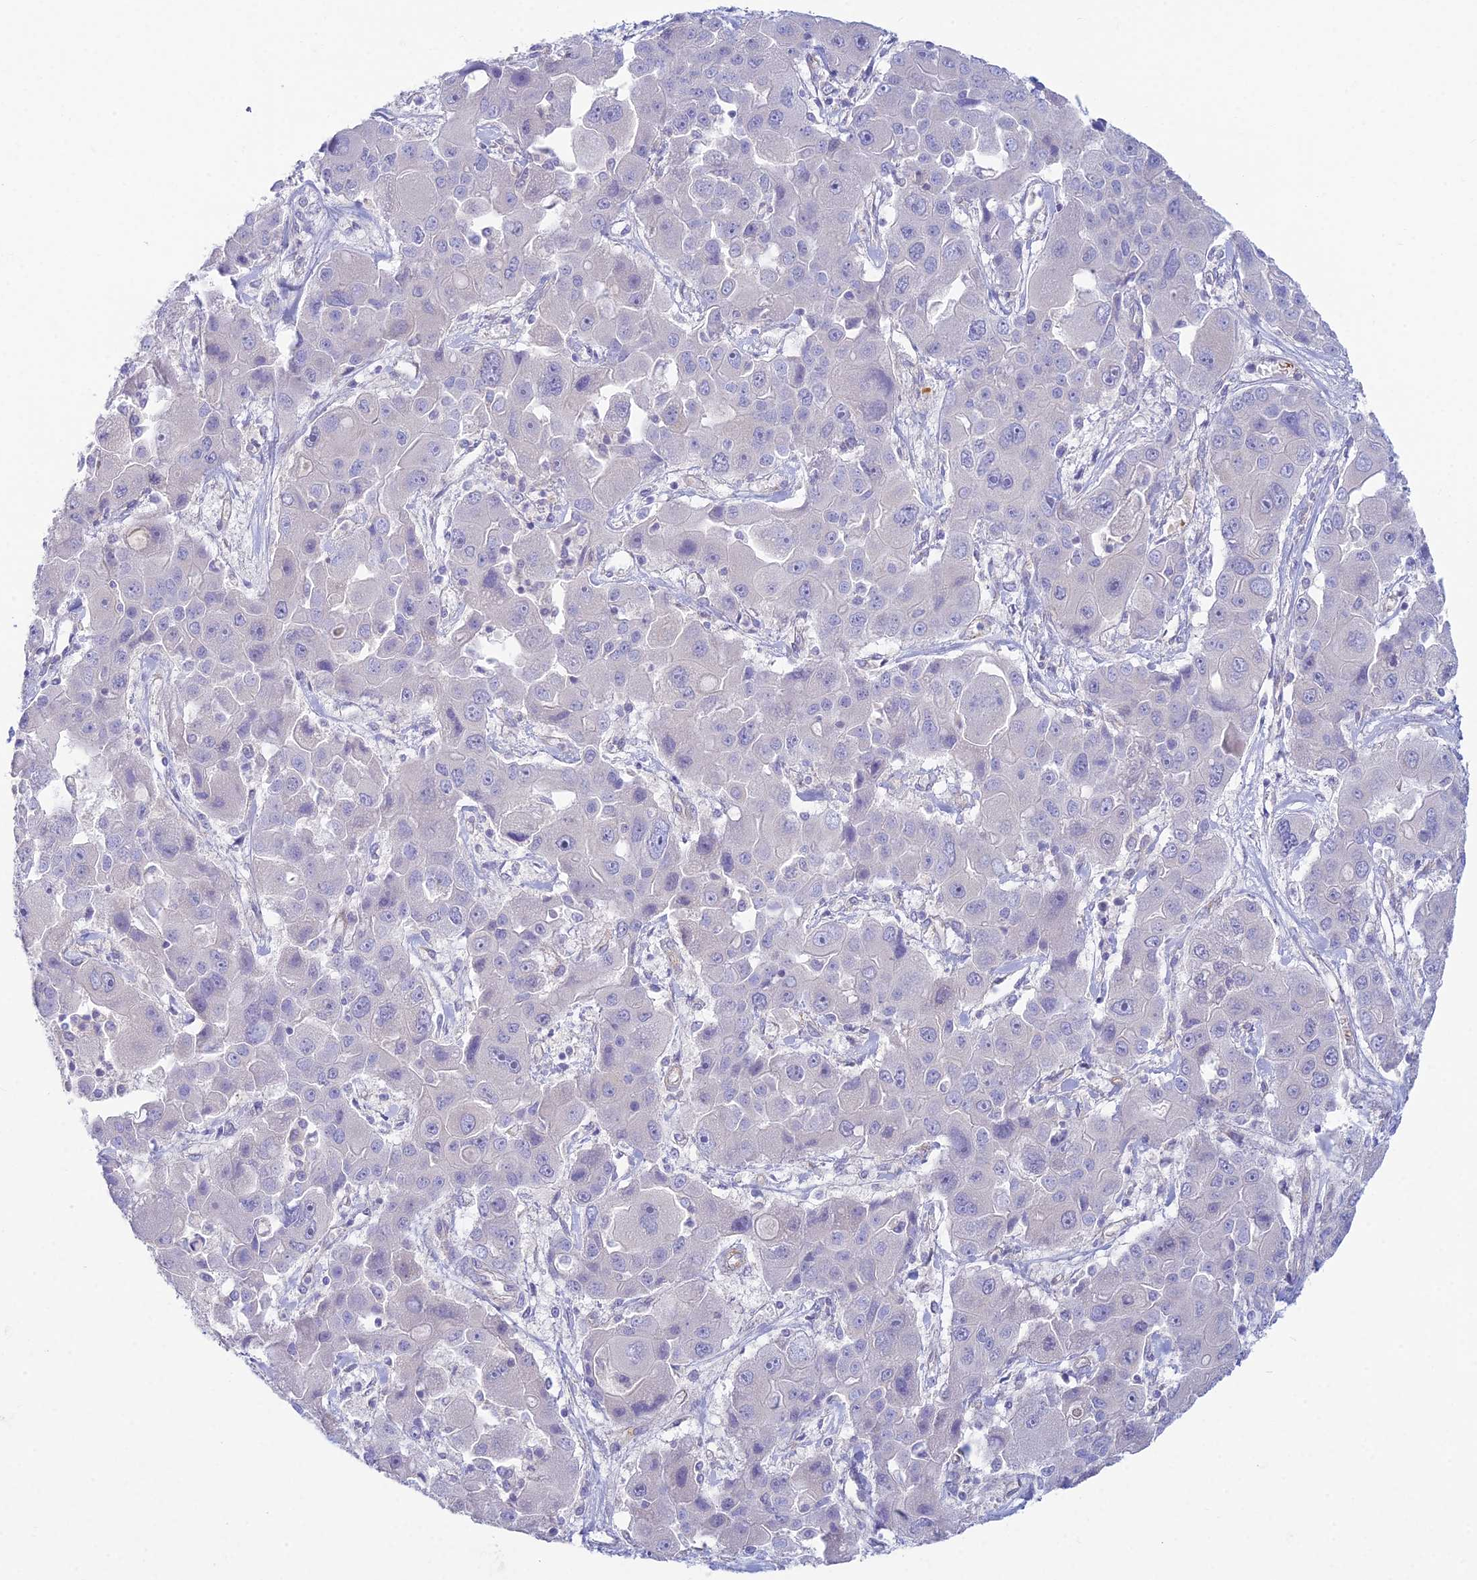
{"staining": {"intensity": "negative", "quantity": "none", "location": "none"}, "tissue": "liver cancer", "cell_type": "Tumor cells", "image_type": "cancer", "snomed": [{"axis": "morphology", "description": "Cholangiocarcinoma"}, {"axis": "topography", "description": "Liver"}], "caption": "DAB (3,3'-diaminobenzidine) immunohistochemical staining of liver cholangiocarcinoma exhibits no significant expression in tumor cells.", "gene": "ZNF564", "patient": {"sex": "male", "age": 67}}